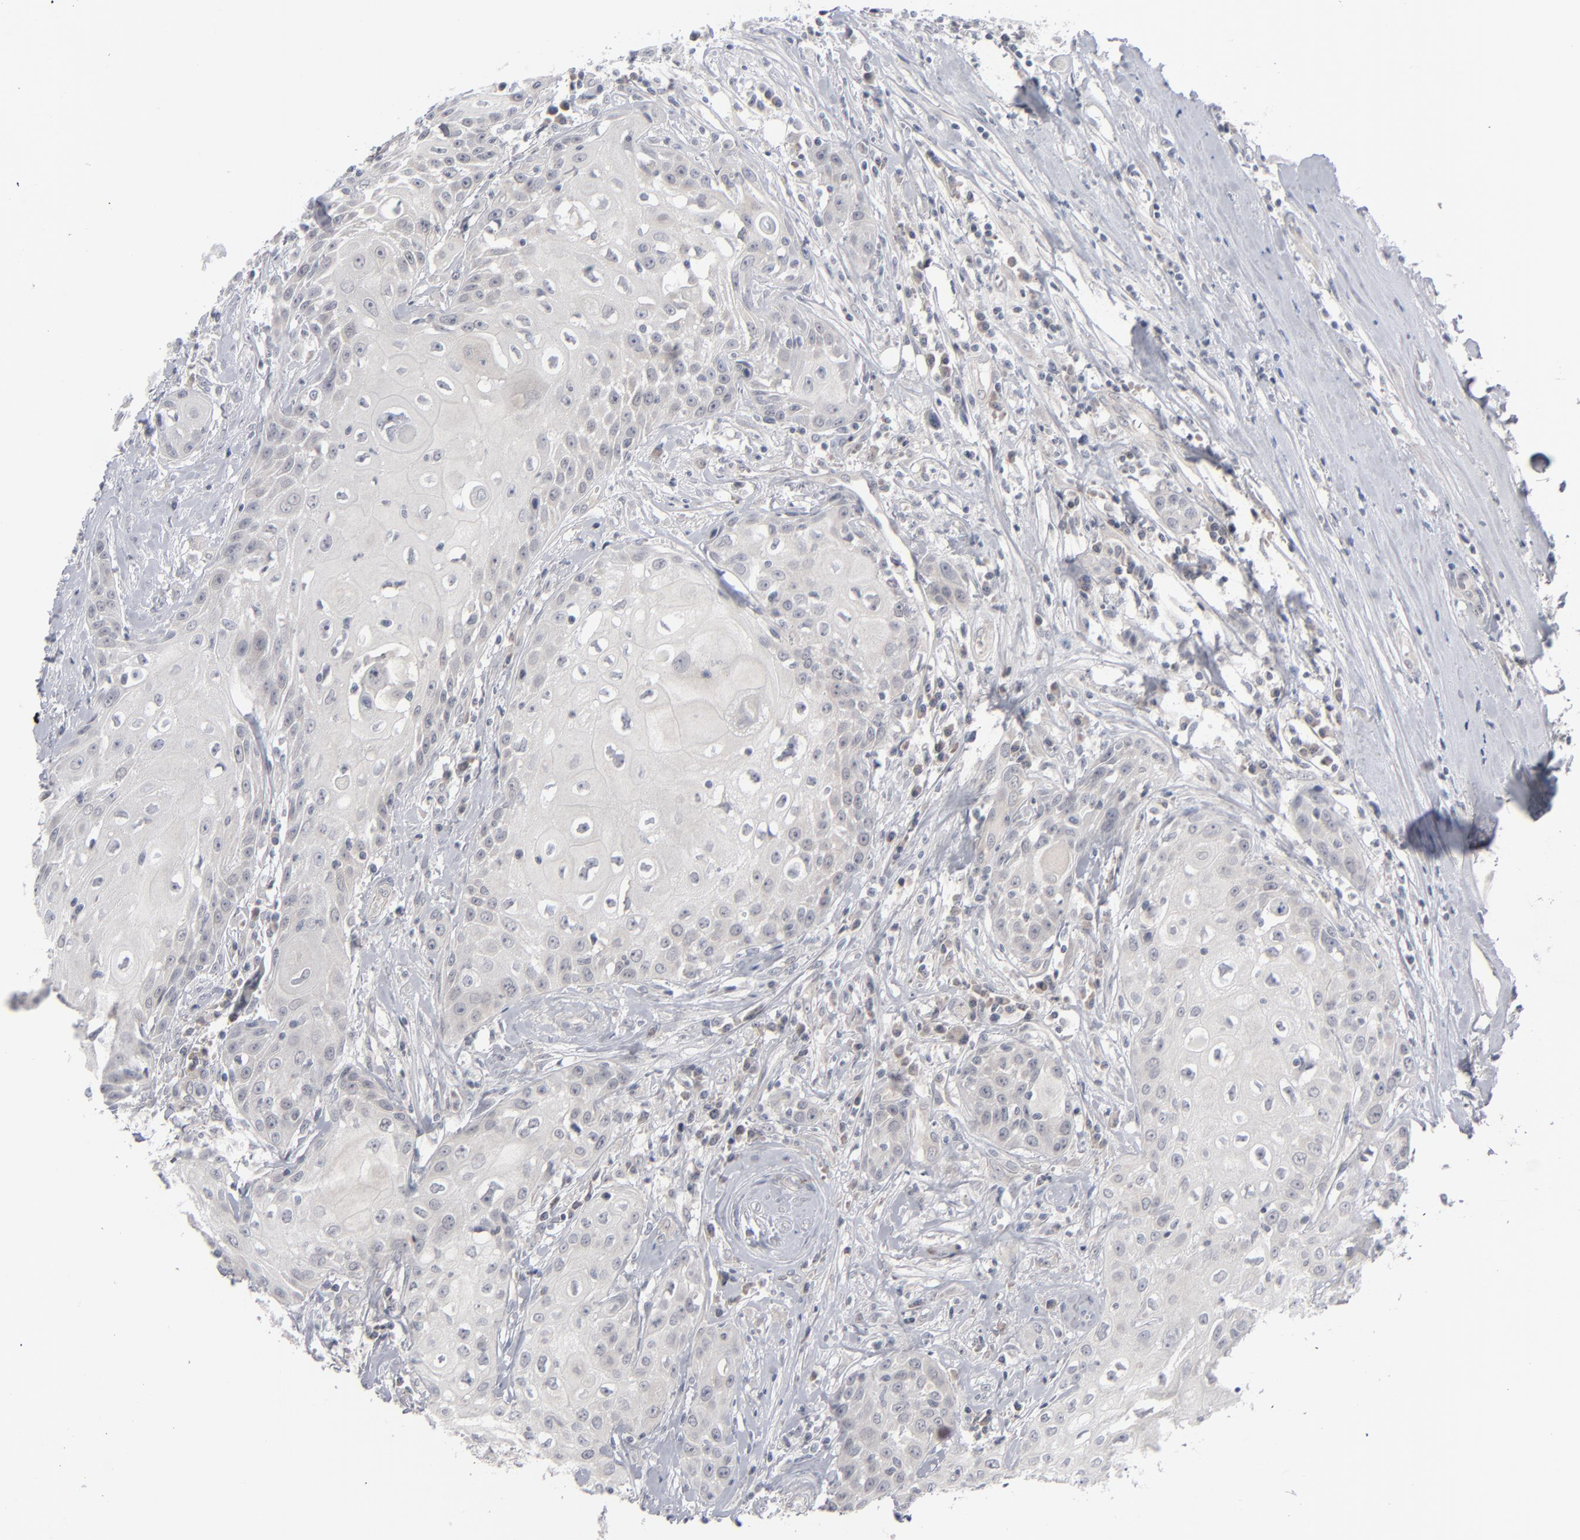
{"staining": {"intensity": "negative", "quantity": "none", "location": "none"}, "tissue": "head and neck cancer", "cell_type": "Tumor cells", "image_type": "cancer", "snomed": [{"axis": "morphology", "description": "Squamous cell carcinoma, NOS"}, {"axis": "topography", "description": "Oral tissue"}, {"axis": "topography", "description": "Head-Neck"}], "caption": "DAB (3,3'-diaminobenzidine) immunohistochemical staining of squamous cell carcinoma (head and neck) displays no significant expression in tumor cells.", "gene": "POF1B", "patient": {"sex": "female", "age": 82}}